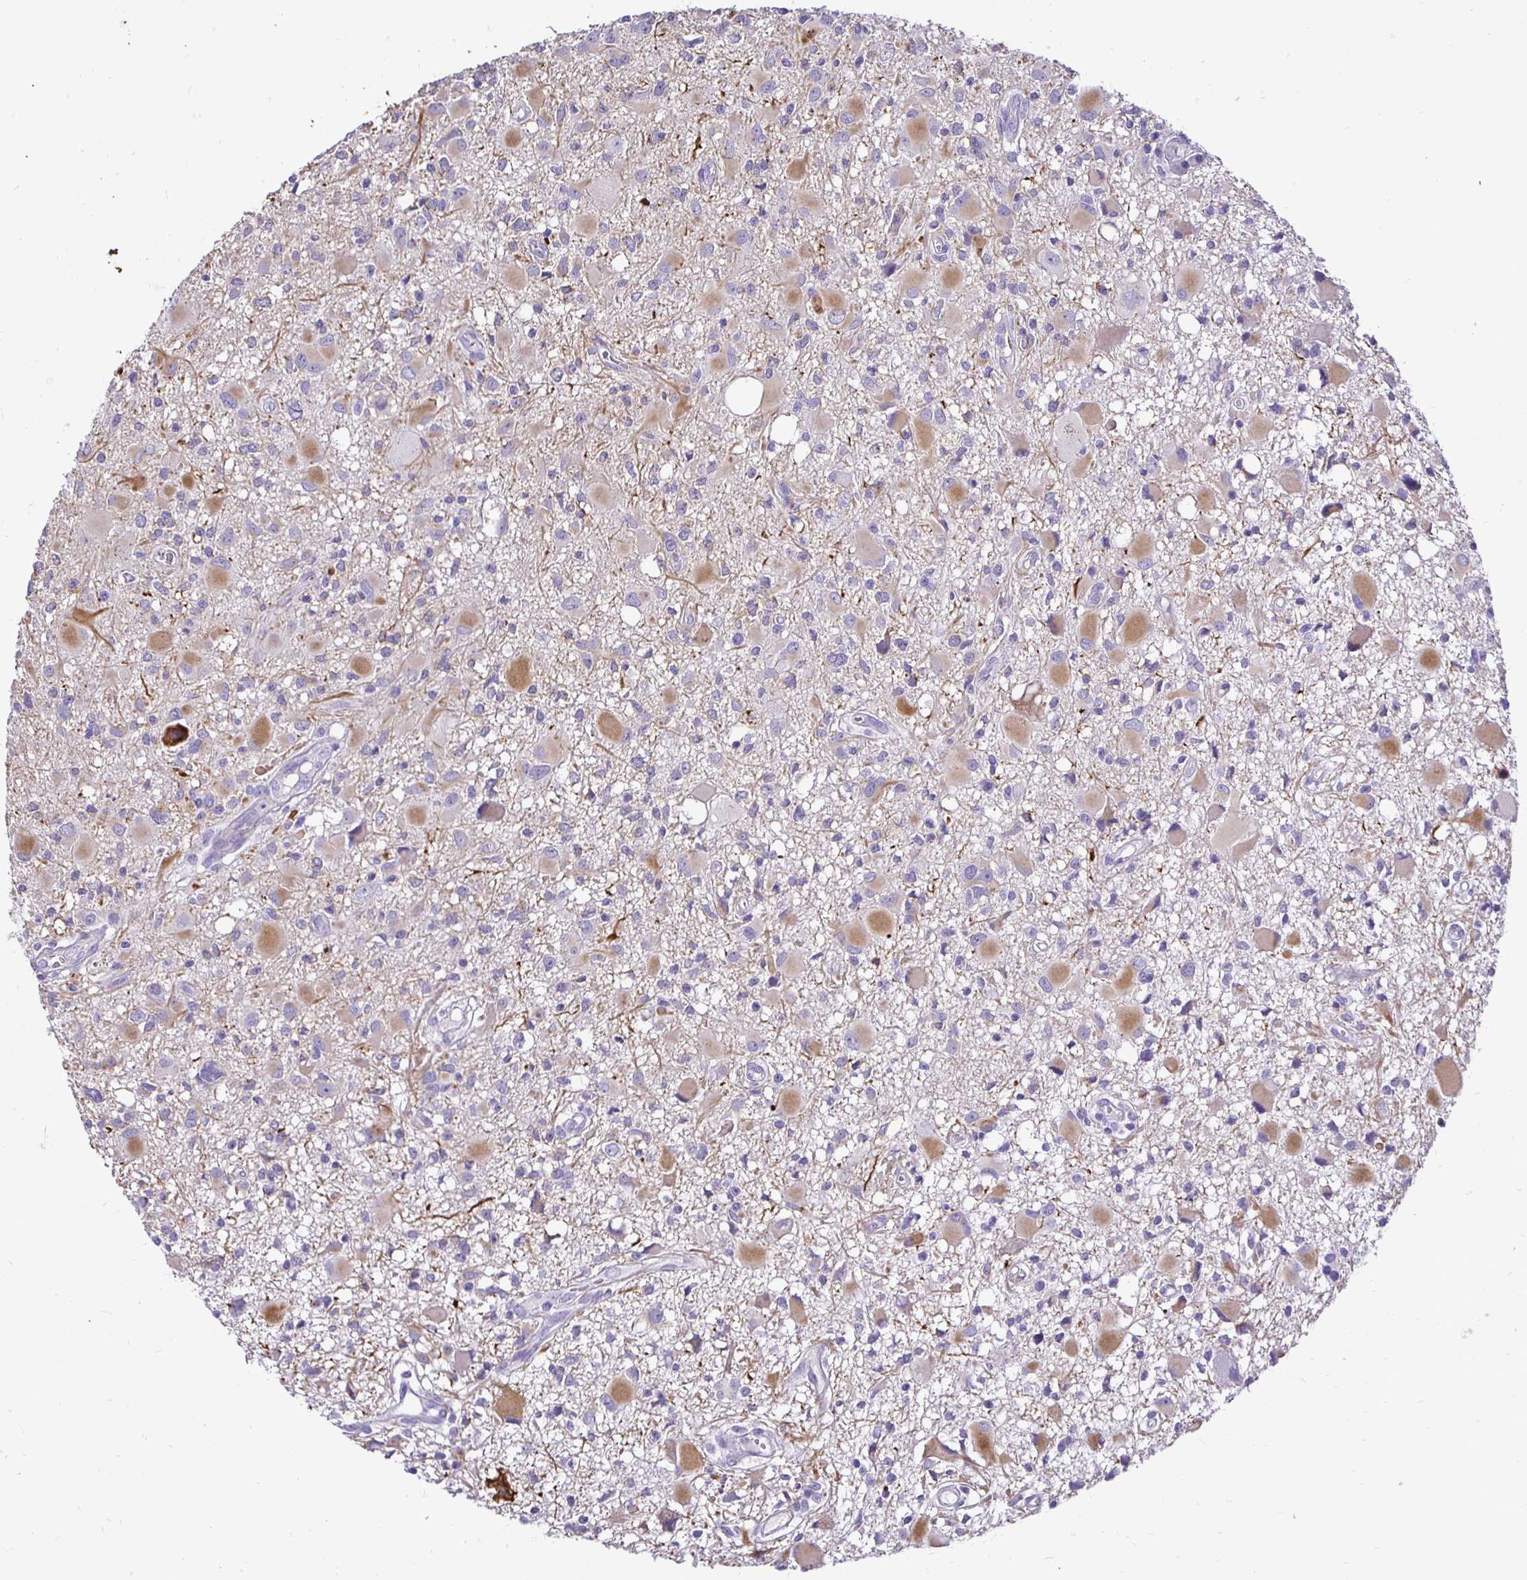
{"staining": {"intensity": "negative", "quantity": "none", "location": "none"}, "tissue": "glioma", "cell_type": "Tumor cells", "image_type": "cancer", "snomed": [{"axis": "morphology", "description": "Glioma, malignant, High grade"}, {"axis": "topography", "description": "Brain"}], "caption": "The micrograph demonstrates no staining of tumor cells in malignant glioma (high-grade).", "gene": "TAF1D", "patient": {"sex": "male", "age": 54}}